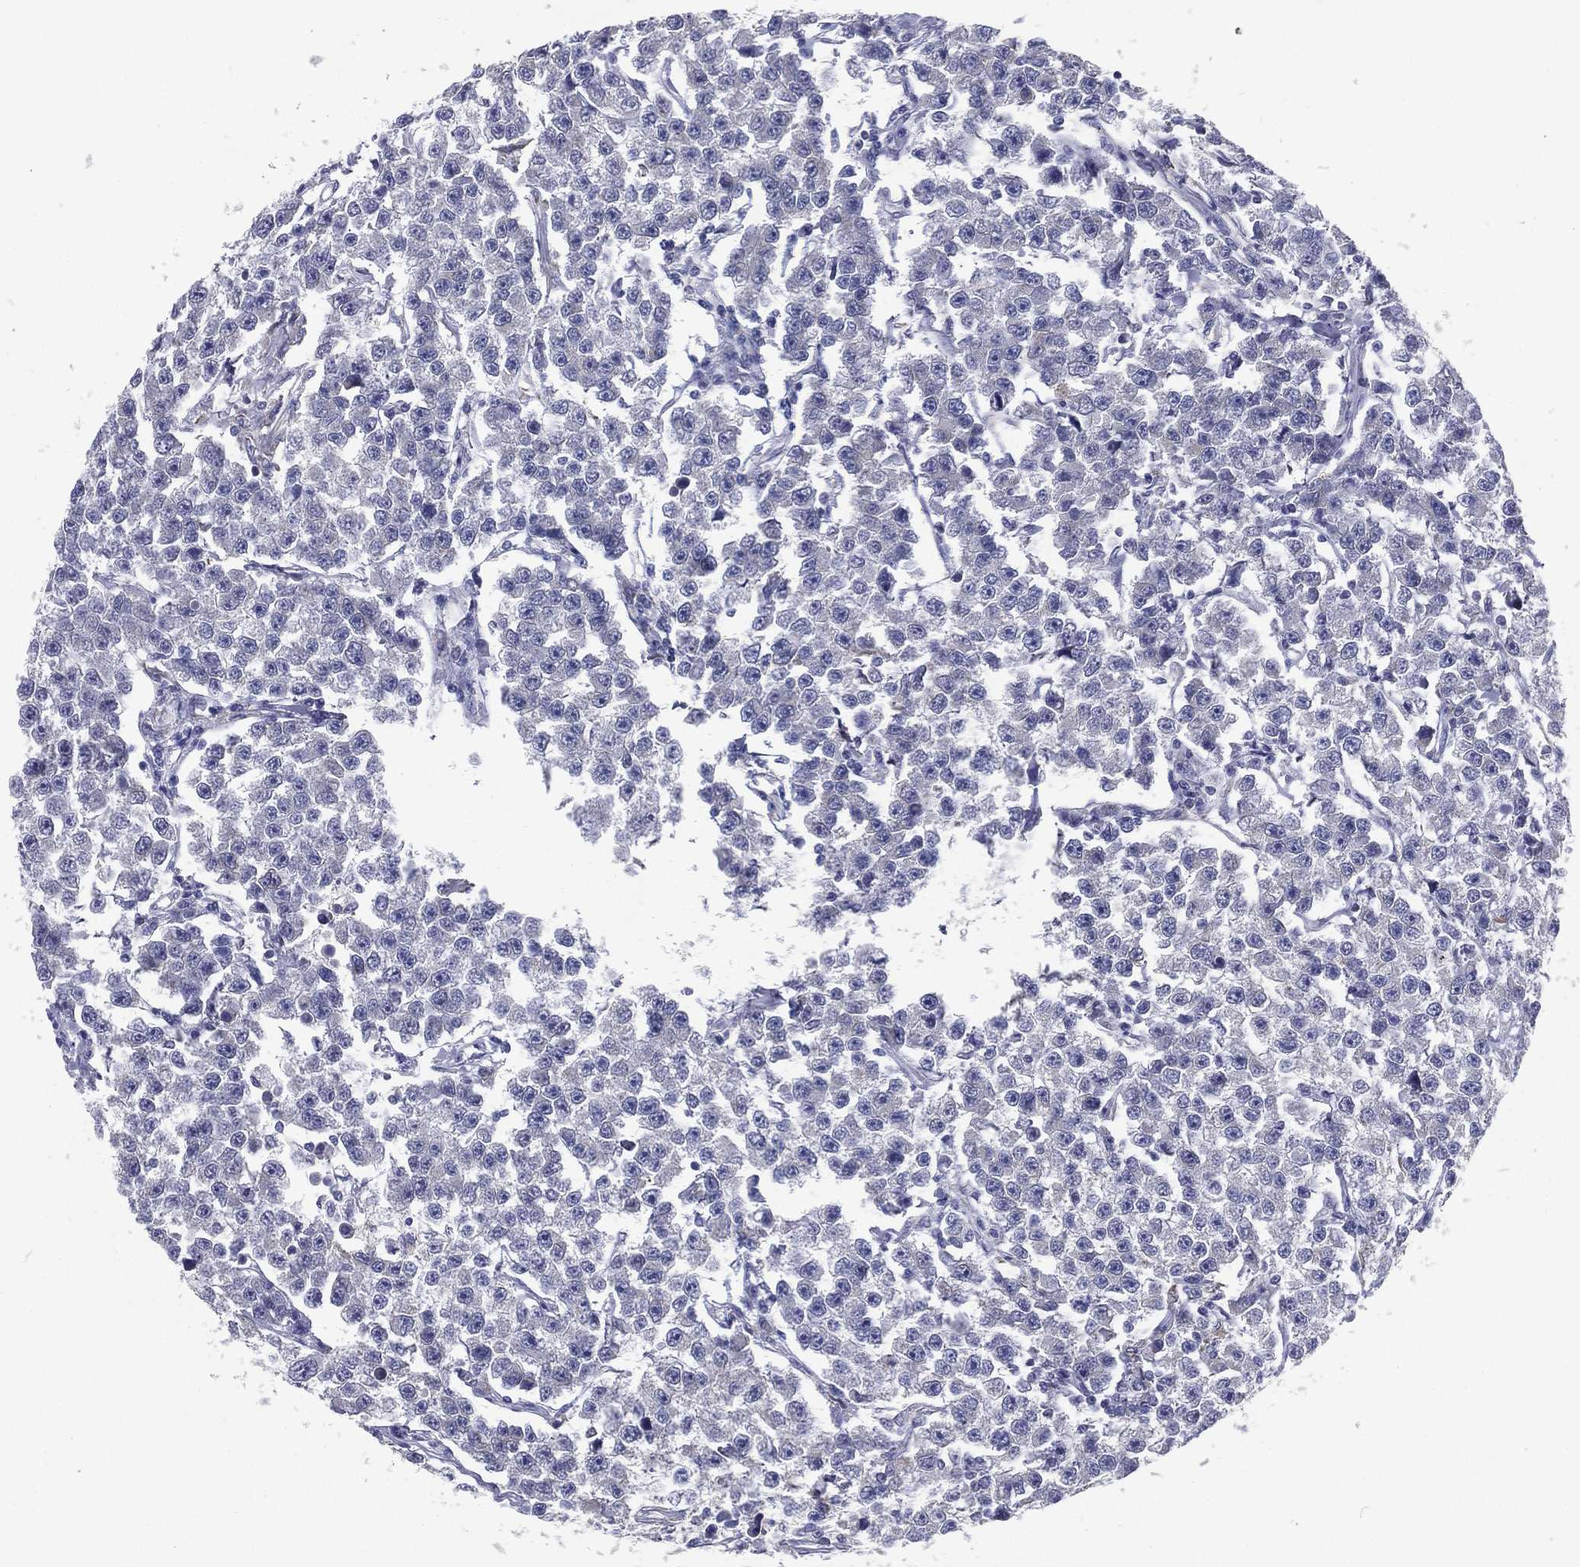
{"staining": {"intensity": "negative", "quantity": "none", "location": "none"}, "tissue": "testis cancer", "cell_type": "Tumor cells", "image_type": "cancer", "snomed": [{"axis": "morphology", "description": "Seminoma, NOS"}, {"axis": "topography", "description": "Testis"}], "caption": "The immunohistochemistry image has no significant staining in tumor cells of testis cancer tissue.", "gene": "C19orf18", "patient": {"sex": "male", "age": 59}}